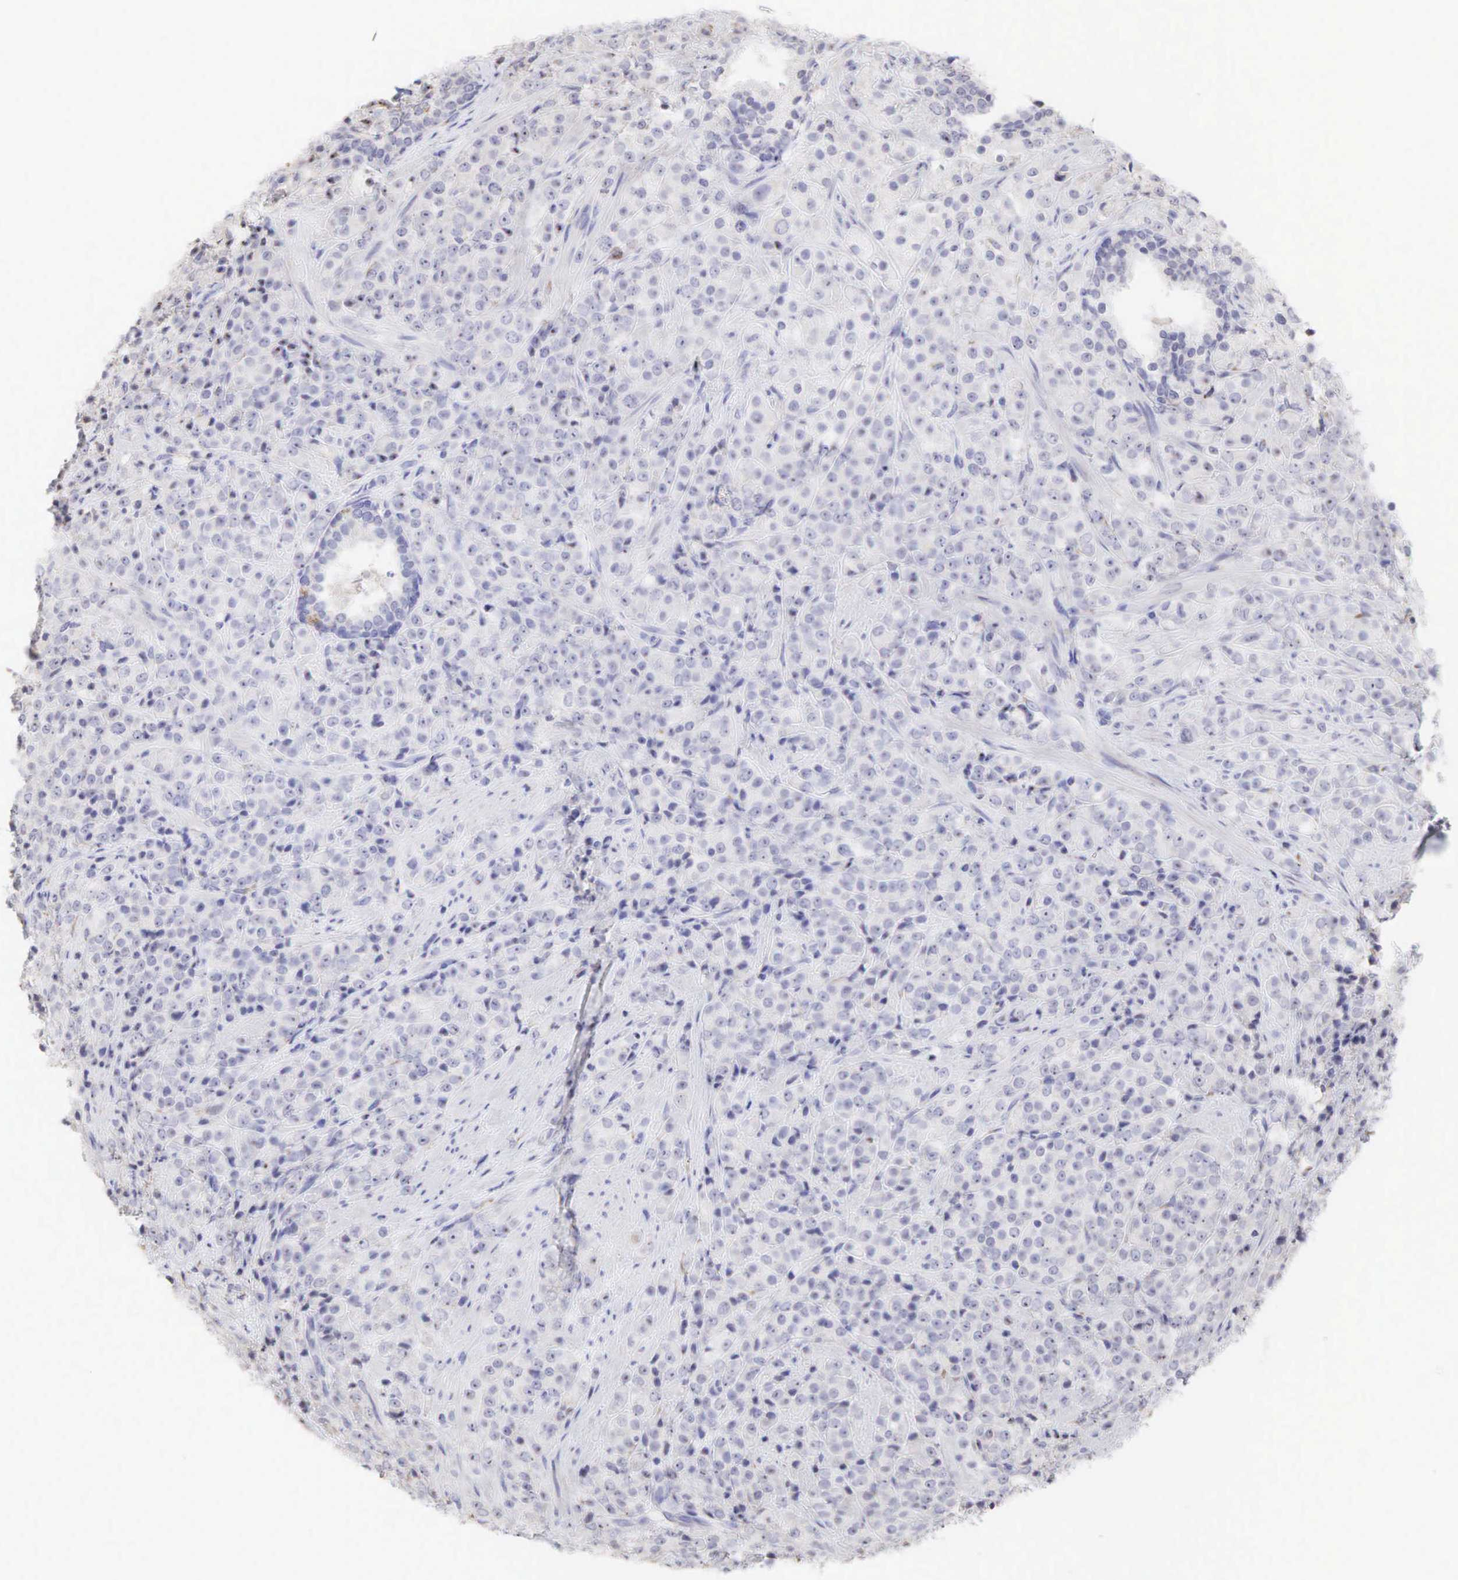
{"staining": {"intensity": "weak", "quantity": "<25%", "location": "nuclear"}, "tissue": "prostate cancer", "cell_type": "Tumor cells", "image_type": "cancer", "snomed": [{"axis": "morphology", "description": "Adenocarcinoma, Medium grade"}, {"axis": "topography", "description": "Prostate"}], "caption": "Tumor cells are negative for brown protein staining in prostate cancer.", "gene": "DKC1", "patient": {"sex": "male", "age": 70}}